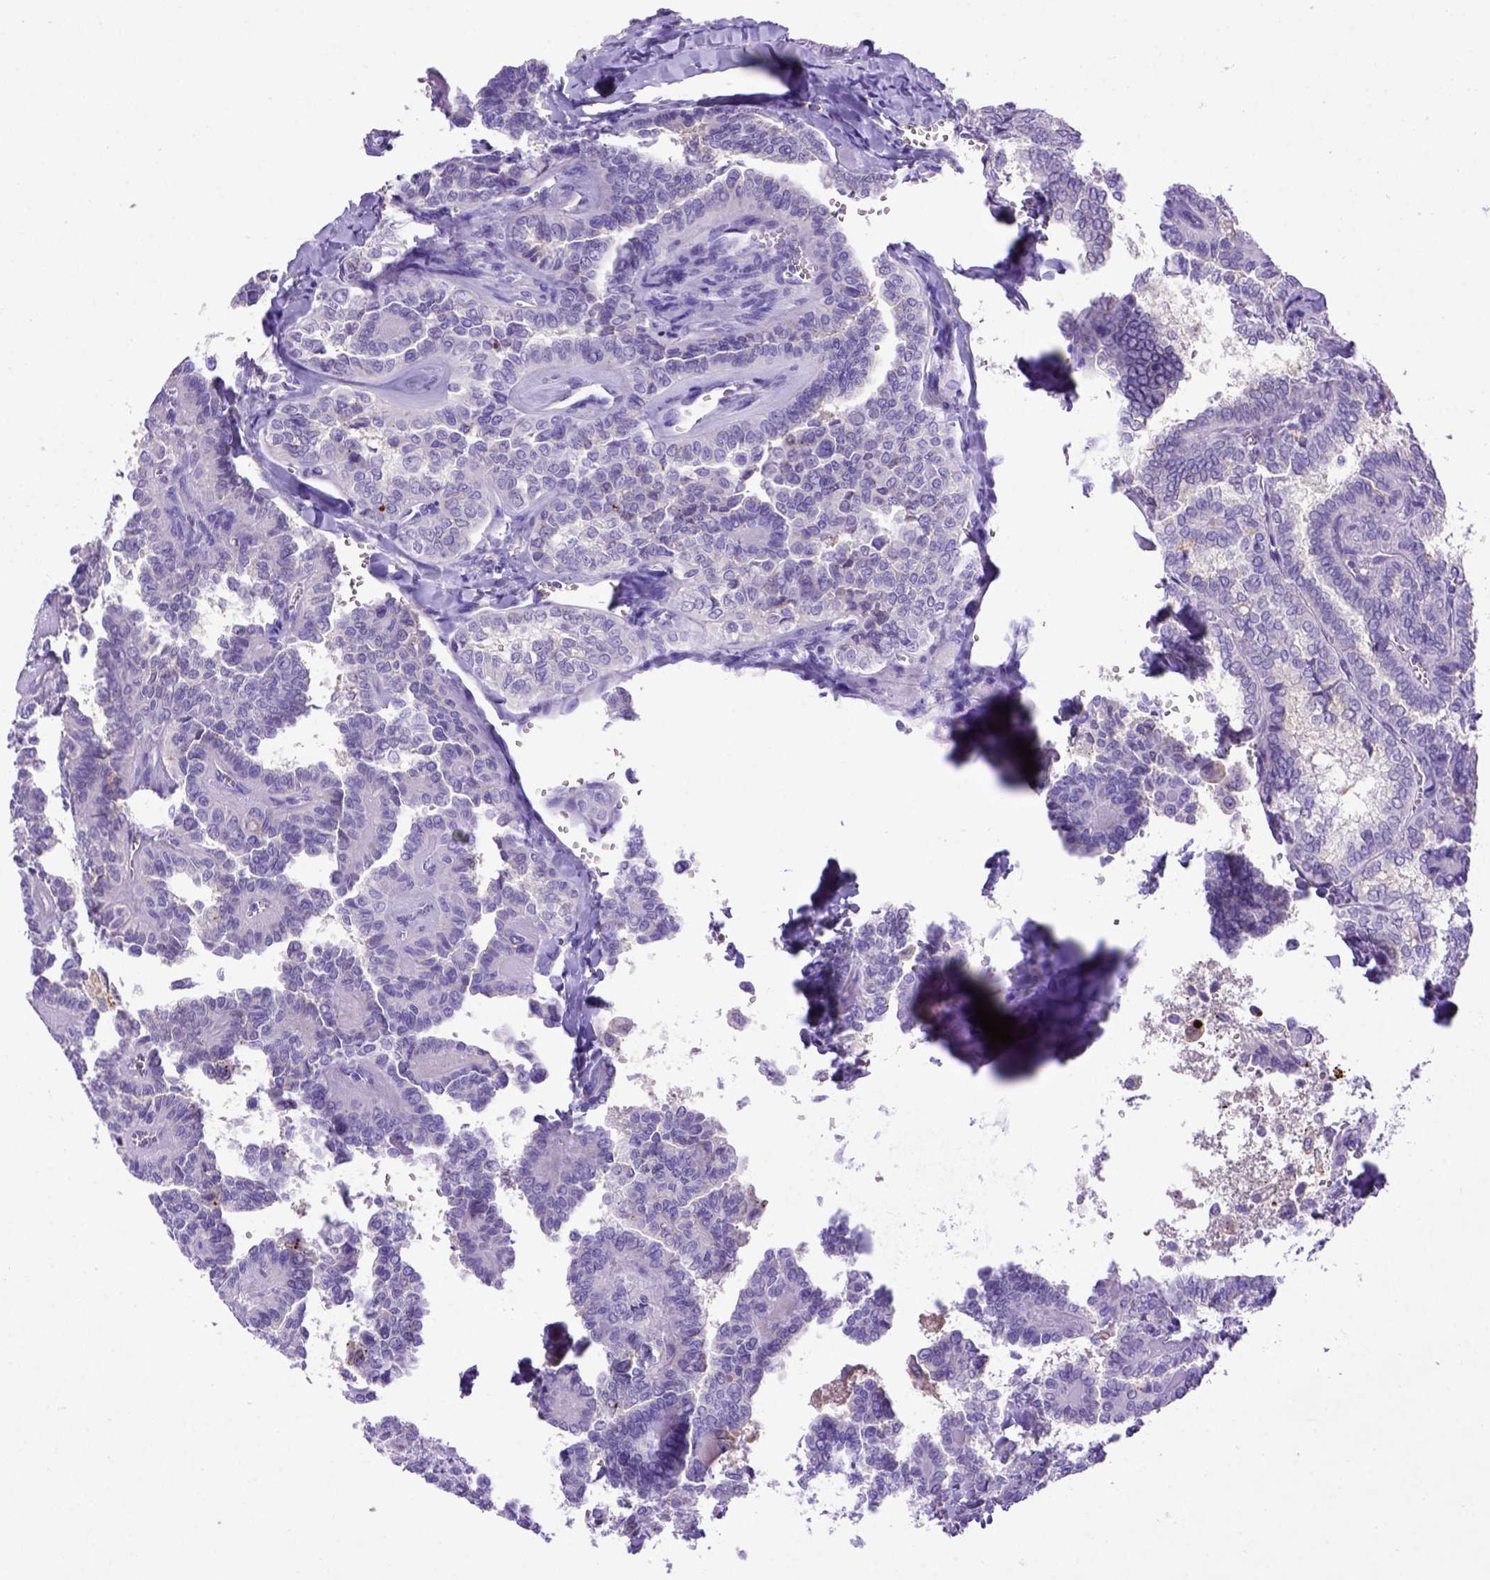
{"staining": {"intensity": "negative", "quantity": "none", "location": "none"}, "tissue": "thyroid cancer", "cell_type": "Tumor cells", "image_type": "cancer", "snomed": [{"axis": "morphology", "description": "Papillary adenocarcinoma, NOS"}, {"axis": "topography", "description": "Thyroid gland"}], "caption": "IHC of human papillary adenocarcinoma (thyroid) shows no positivity in tumor cells.", "gene": "ADAM12", "patient": {"sex": "female", "age": 41}}